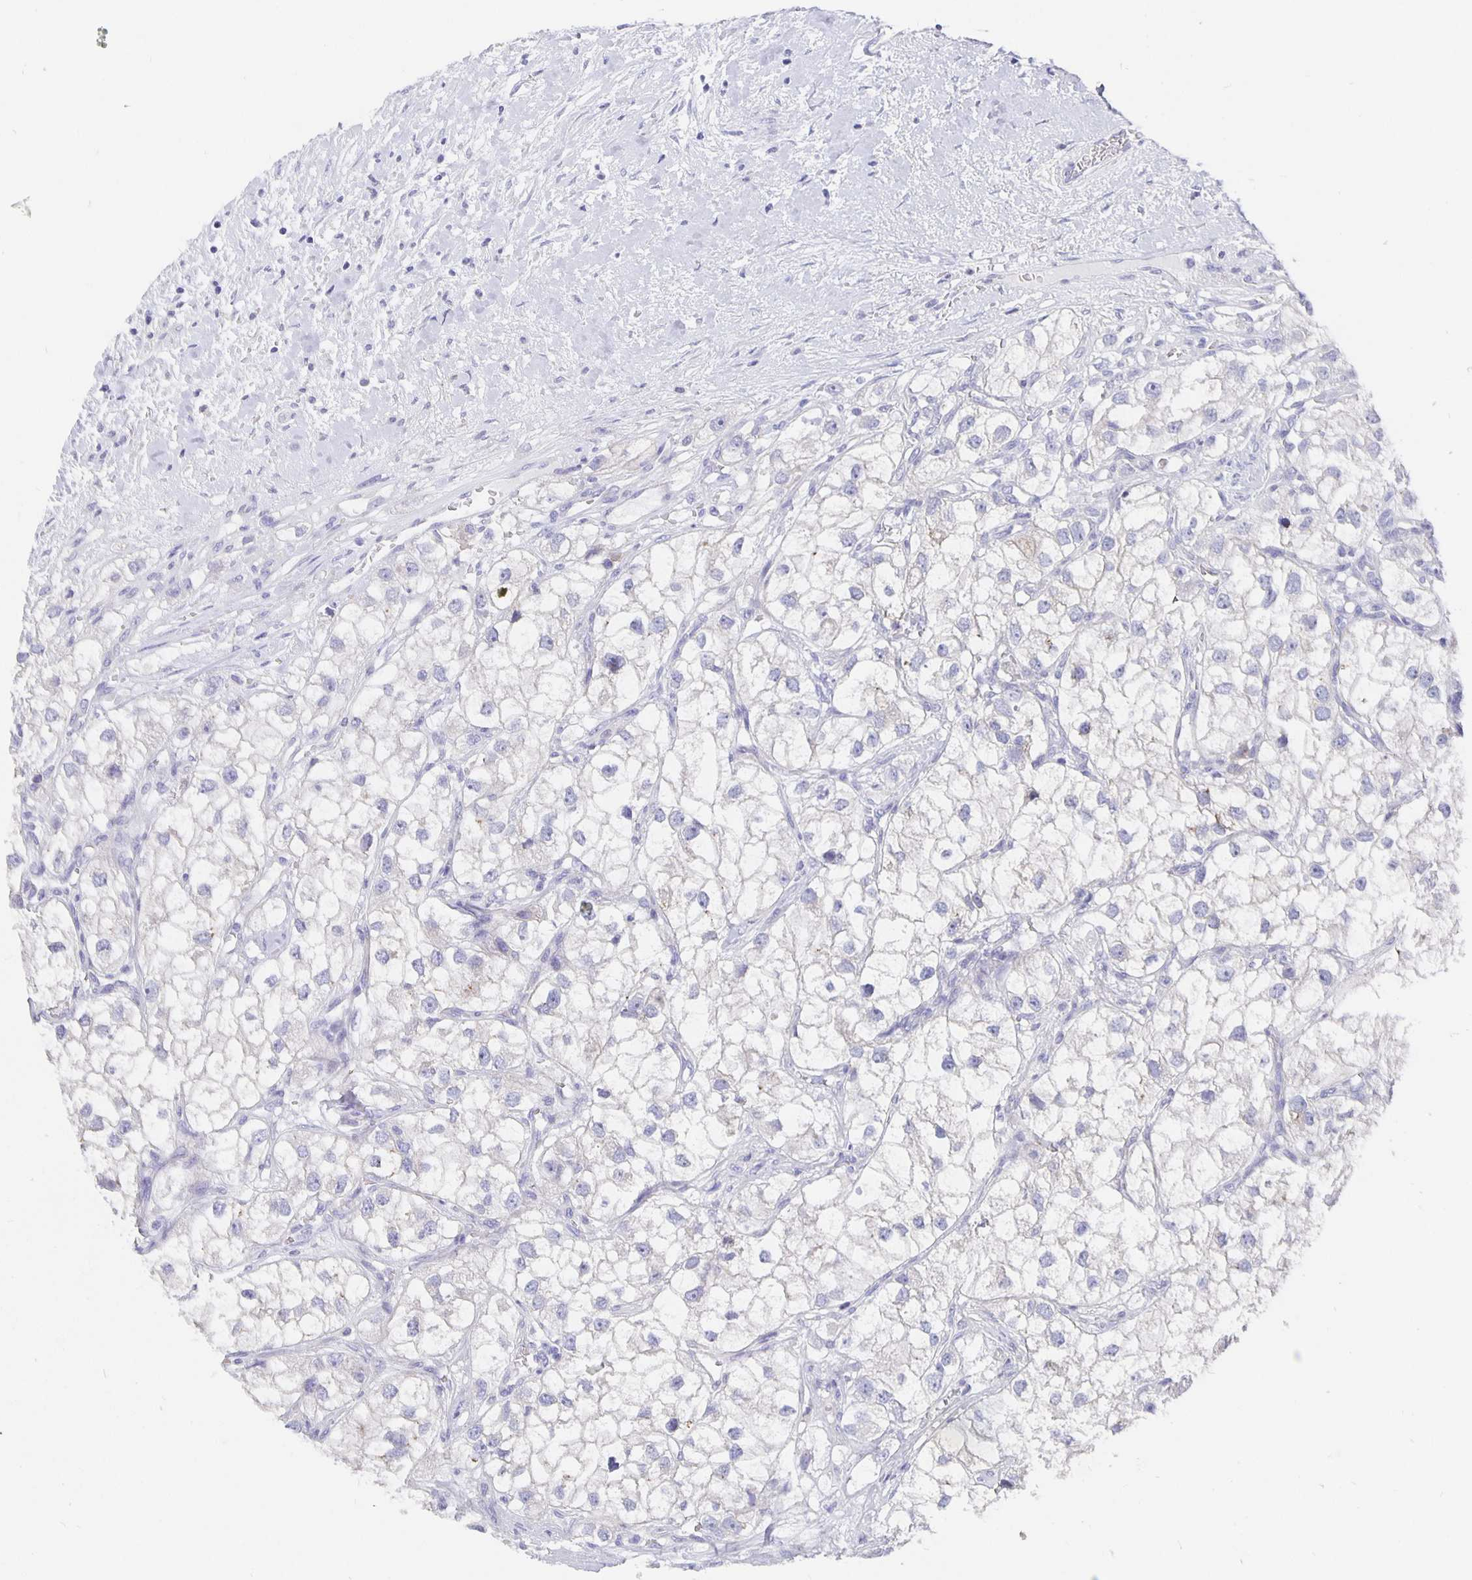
{"staining": {"intensity": "negative", "quantity": "none", "location": "none"}, "tissue": "renal cancer", "cell_type": "Tumor cells", "image_type": "cancer", "snomed": [{"axis": "morphology", "description": "Adenocarcinoma, NOS"}, {"axis": "topography", "description": "Kidney"}], "caption": "Human renal adenocarcinoma stained for a protein using IHC exhibits no staining in tumor cells.", "gene": "CFAP74", "patient": {"sex": "male", "age": 59}}